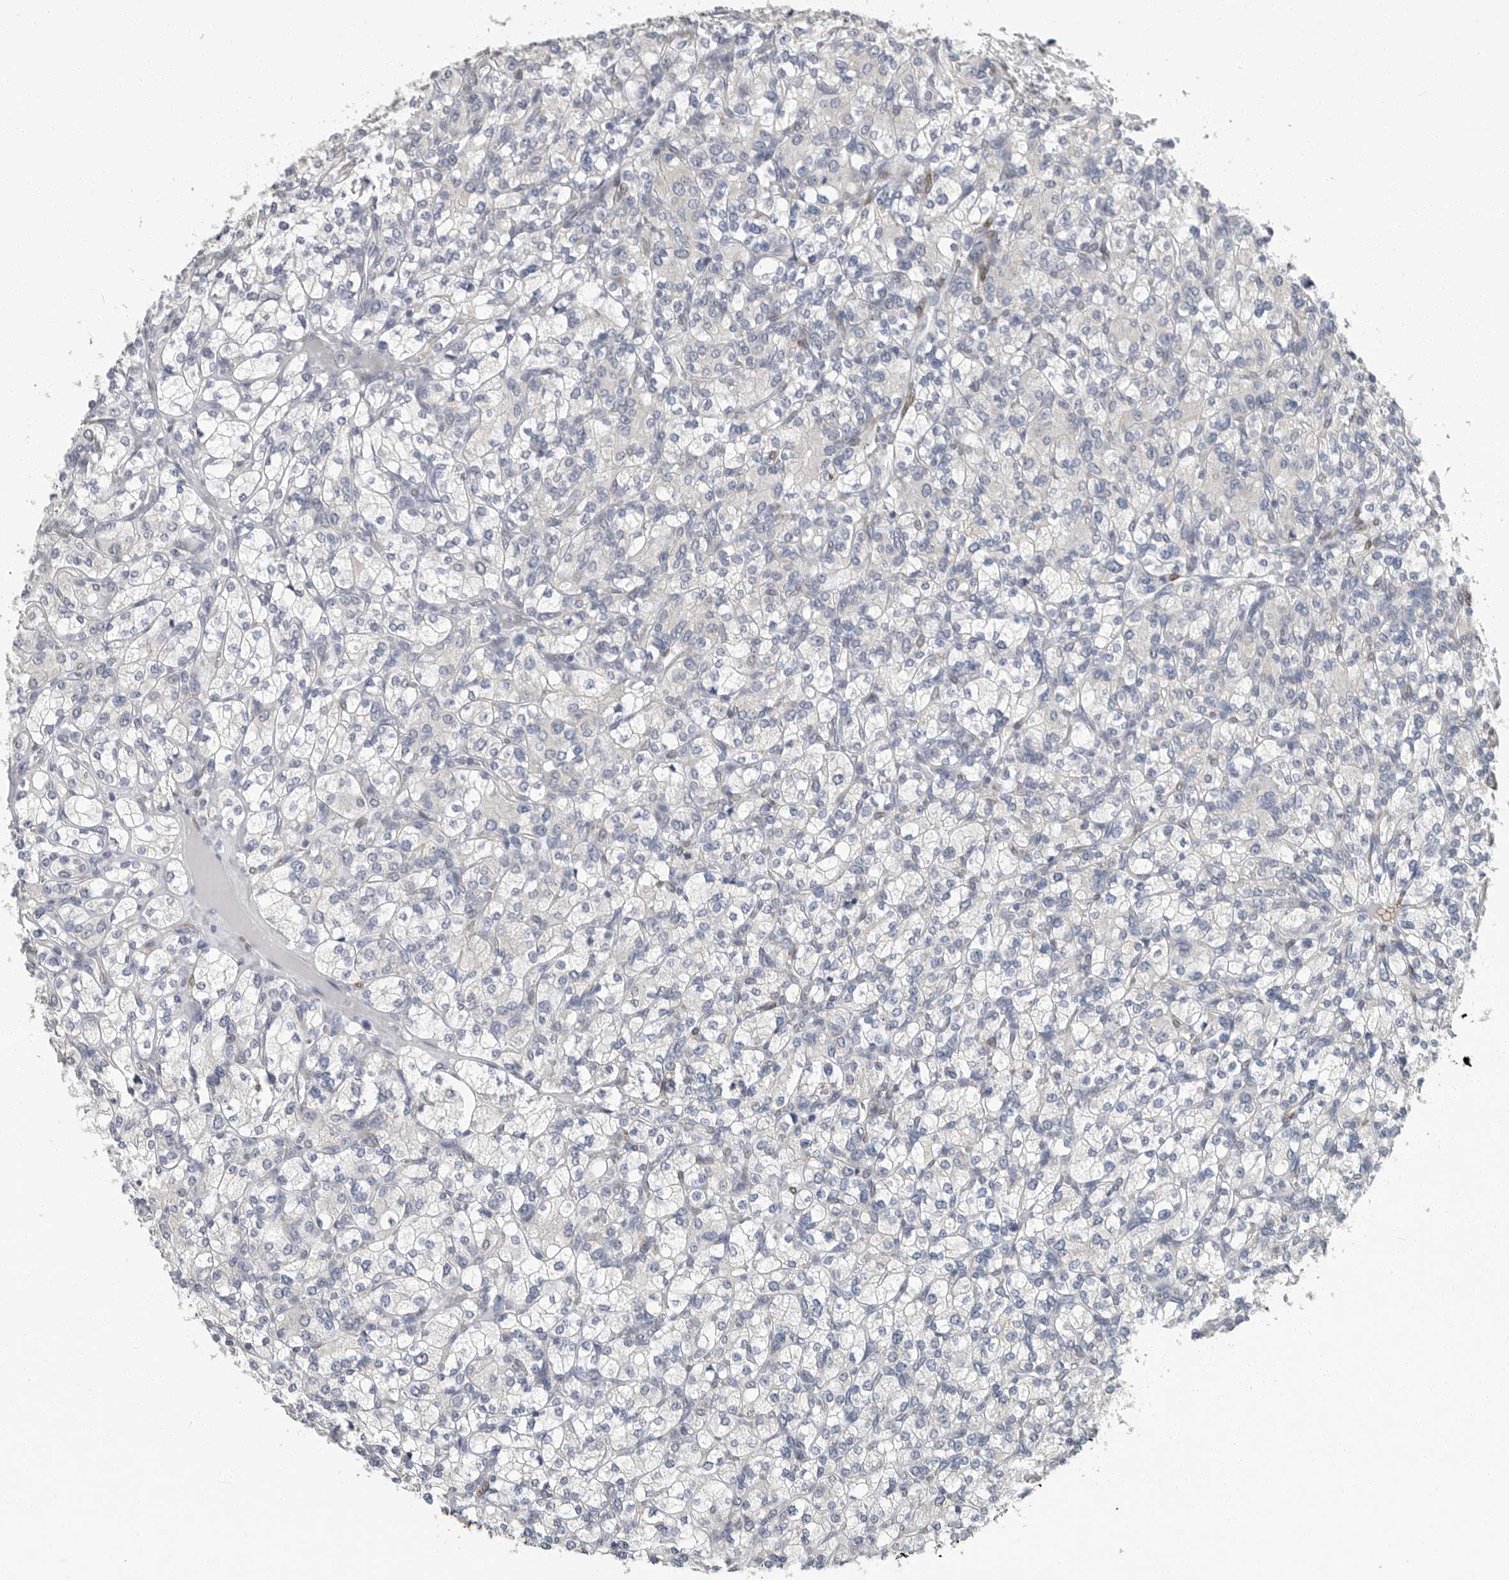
{"staining": {"intensity": "negative", "quantity": "none", "location": "none"}, "tissue": "renal cancer", "cell_type": "Tumor cells", "image_type": "cancer", "snomed": [{"axis": "morphology", "description": "Adenocarcinoma, NOS"}, {"axis": "topography", "description": "Kidney"}], "caption": "This is an immunohistochemistry (IHC) image of renal adenocarcinoma. There is no positivity in tumor cells.", "gene": "PLN", "patient": {"sex": "male", "age": 77}}